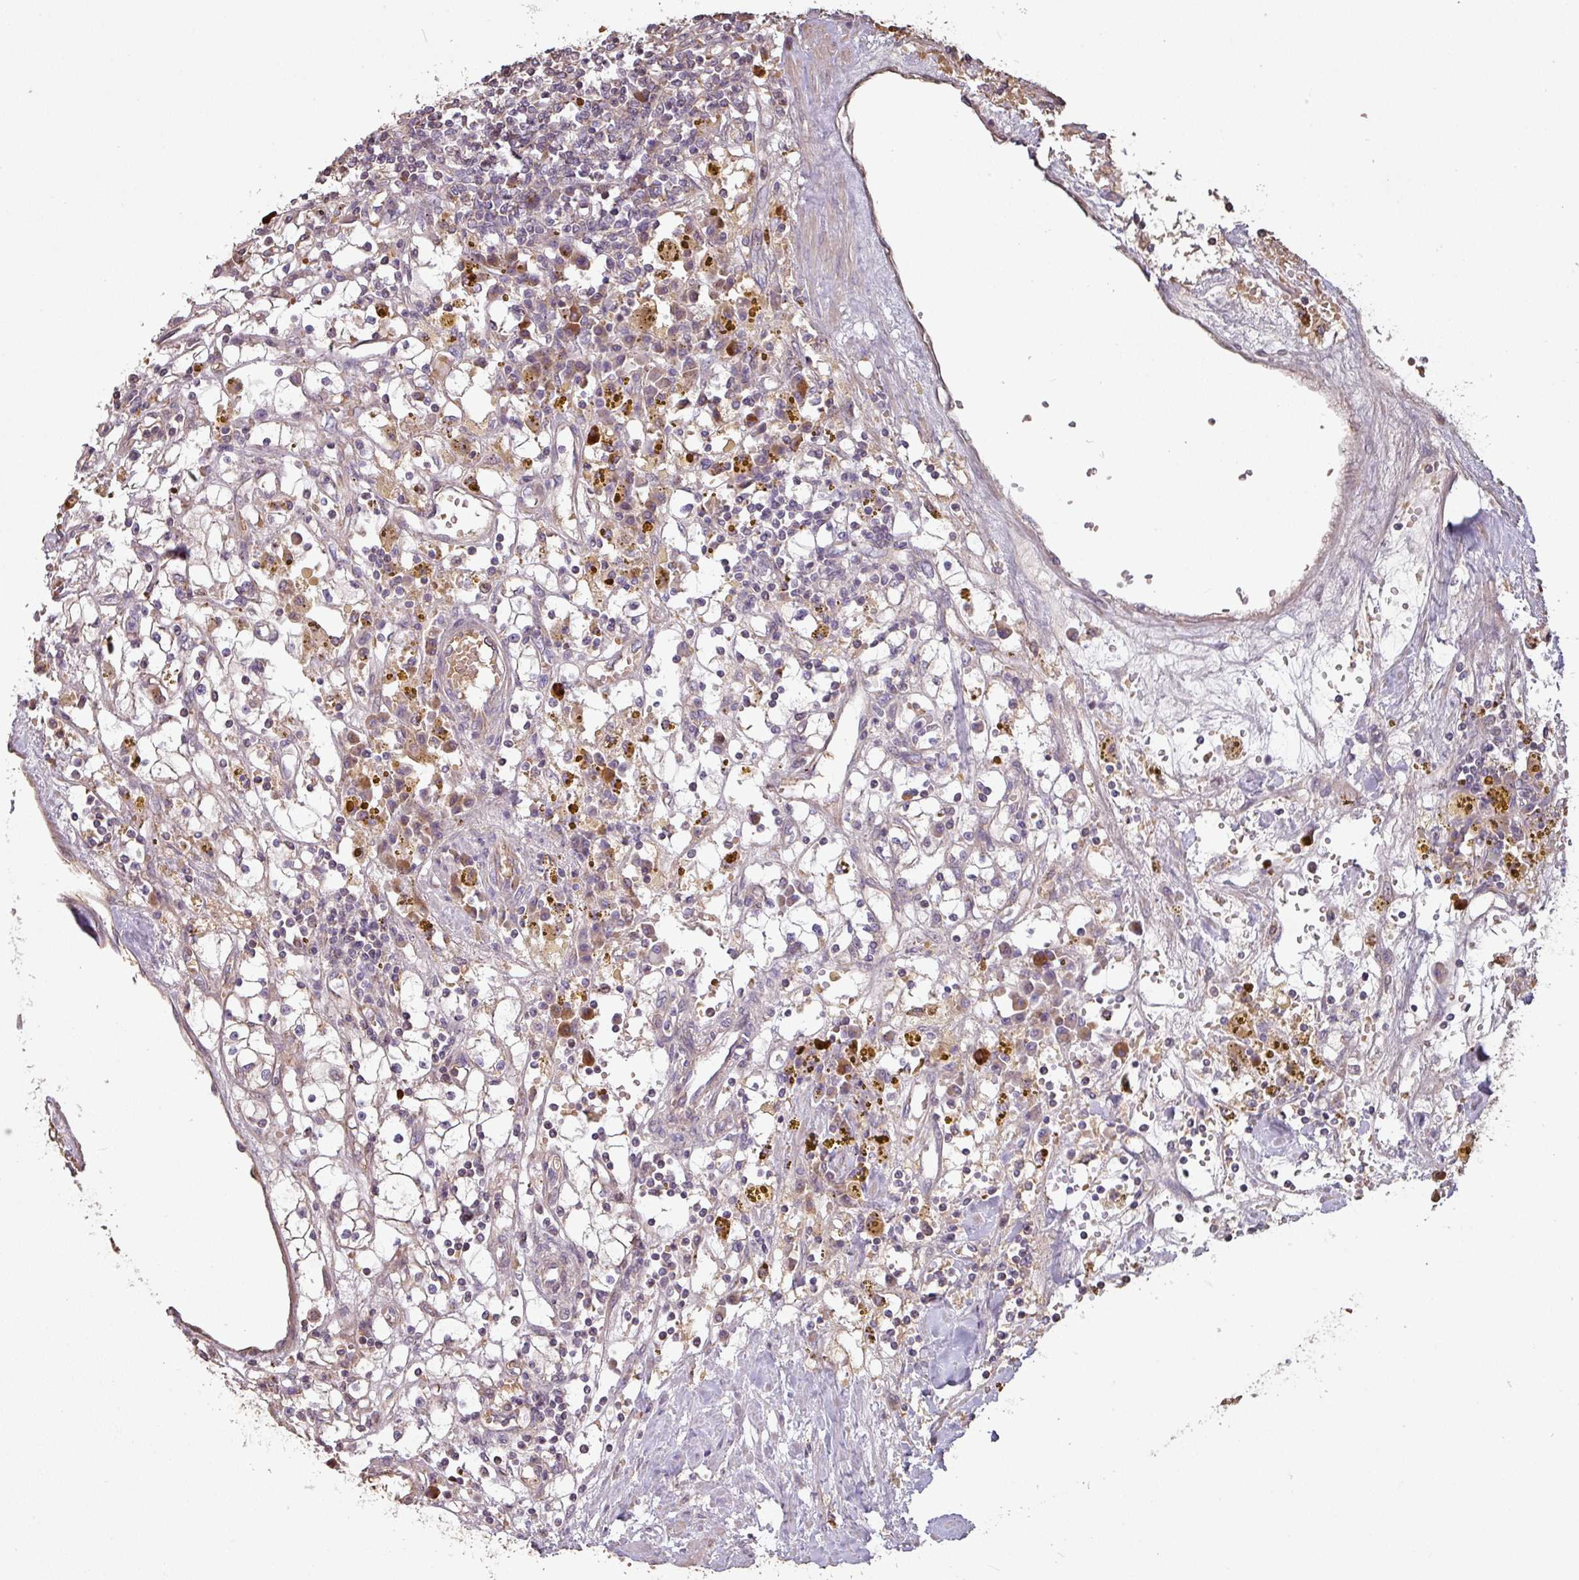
{"staining": {"intensity": "negative", "quantity": "none", "location": "none"}, "tissue": "renal cancer", "cell_type": "Tumor cells", "image_type": "cancer", "snomed": [{"axis": "morphology", "description": "Adenocarcinoma, NOS"}, {"axis": "topography", "description": "Kidney"}], "caption": "Renal cancer (adenocarcinoma) was stained to show a protein in brown. There is no significant staining in tumor cells. (DAB (3,3'-diaminobenzidine) immunohistochemistry (IHC), high magnification).", "gene": "NHSL2", "patient": {"sex": "male", "age": 56}}